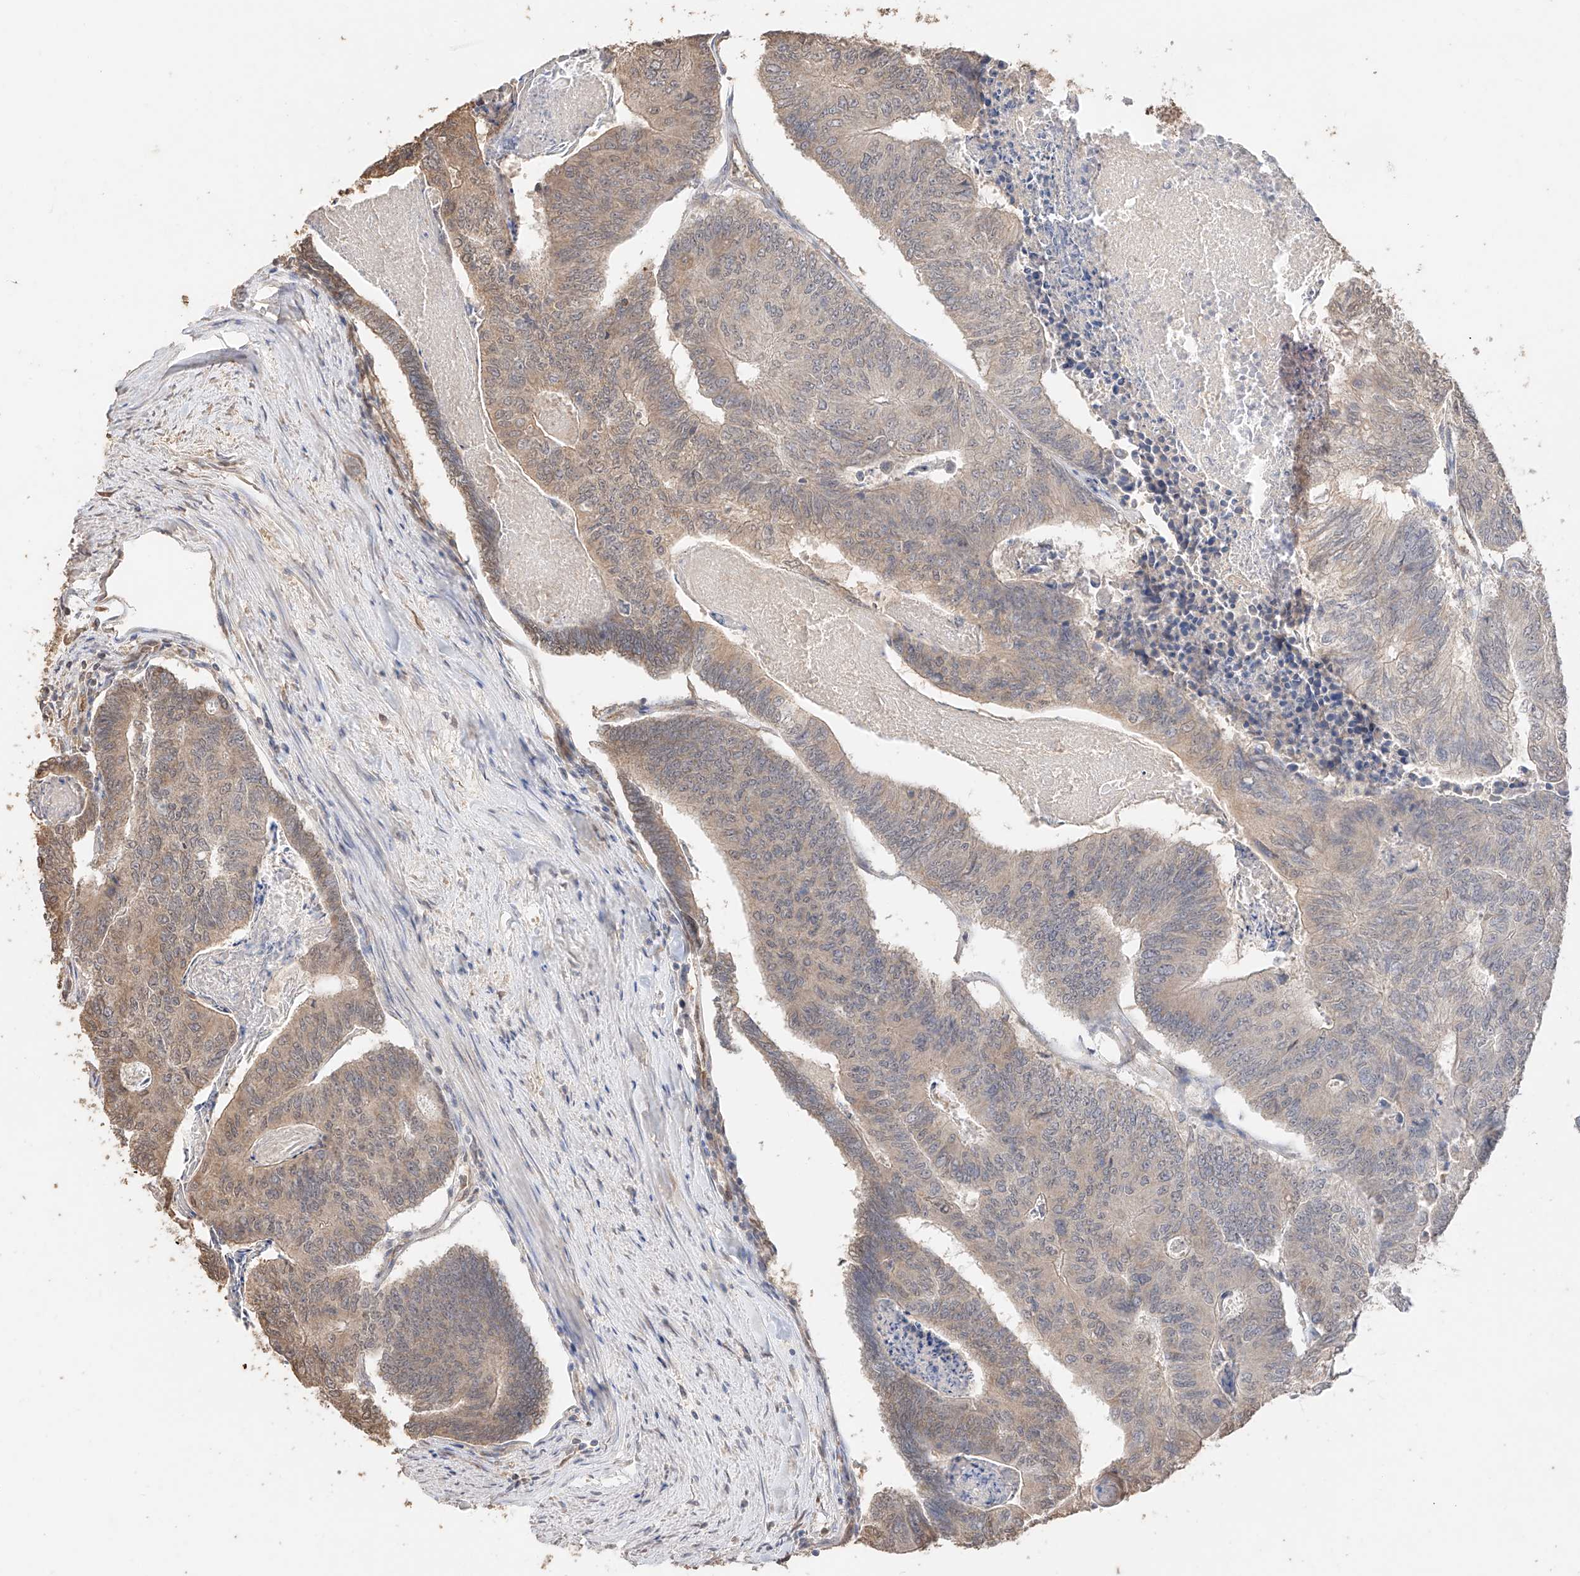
{"staining": {"intensity": "weak", "quantity": "25%-75%", "location": "cytoplasmic/membranous"}, "tissue": "colorectal cancer", "cell_type": "Tumor cells", "image_type": "cancer", "snomed": [{"axis": "morphology", "description": "Adenocarcinoma, NOS"}, {"axis": "topography", "description": "Colon"}], "caption": "A brown stain labels weak cytoplasmic/membranous positivity of a protein in human colorectal cancer (adenocarcinoma) tumor cells.", "gene": "IL22RA2", "patient": {"sex": "female", "age": 67}}